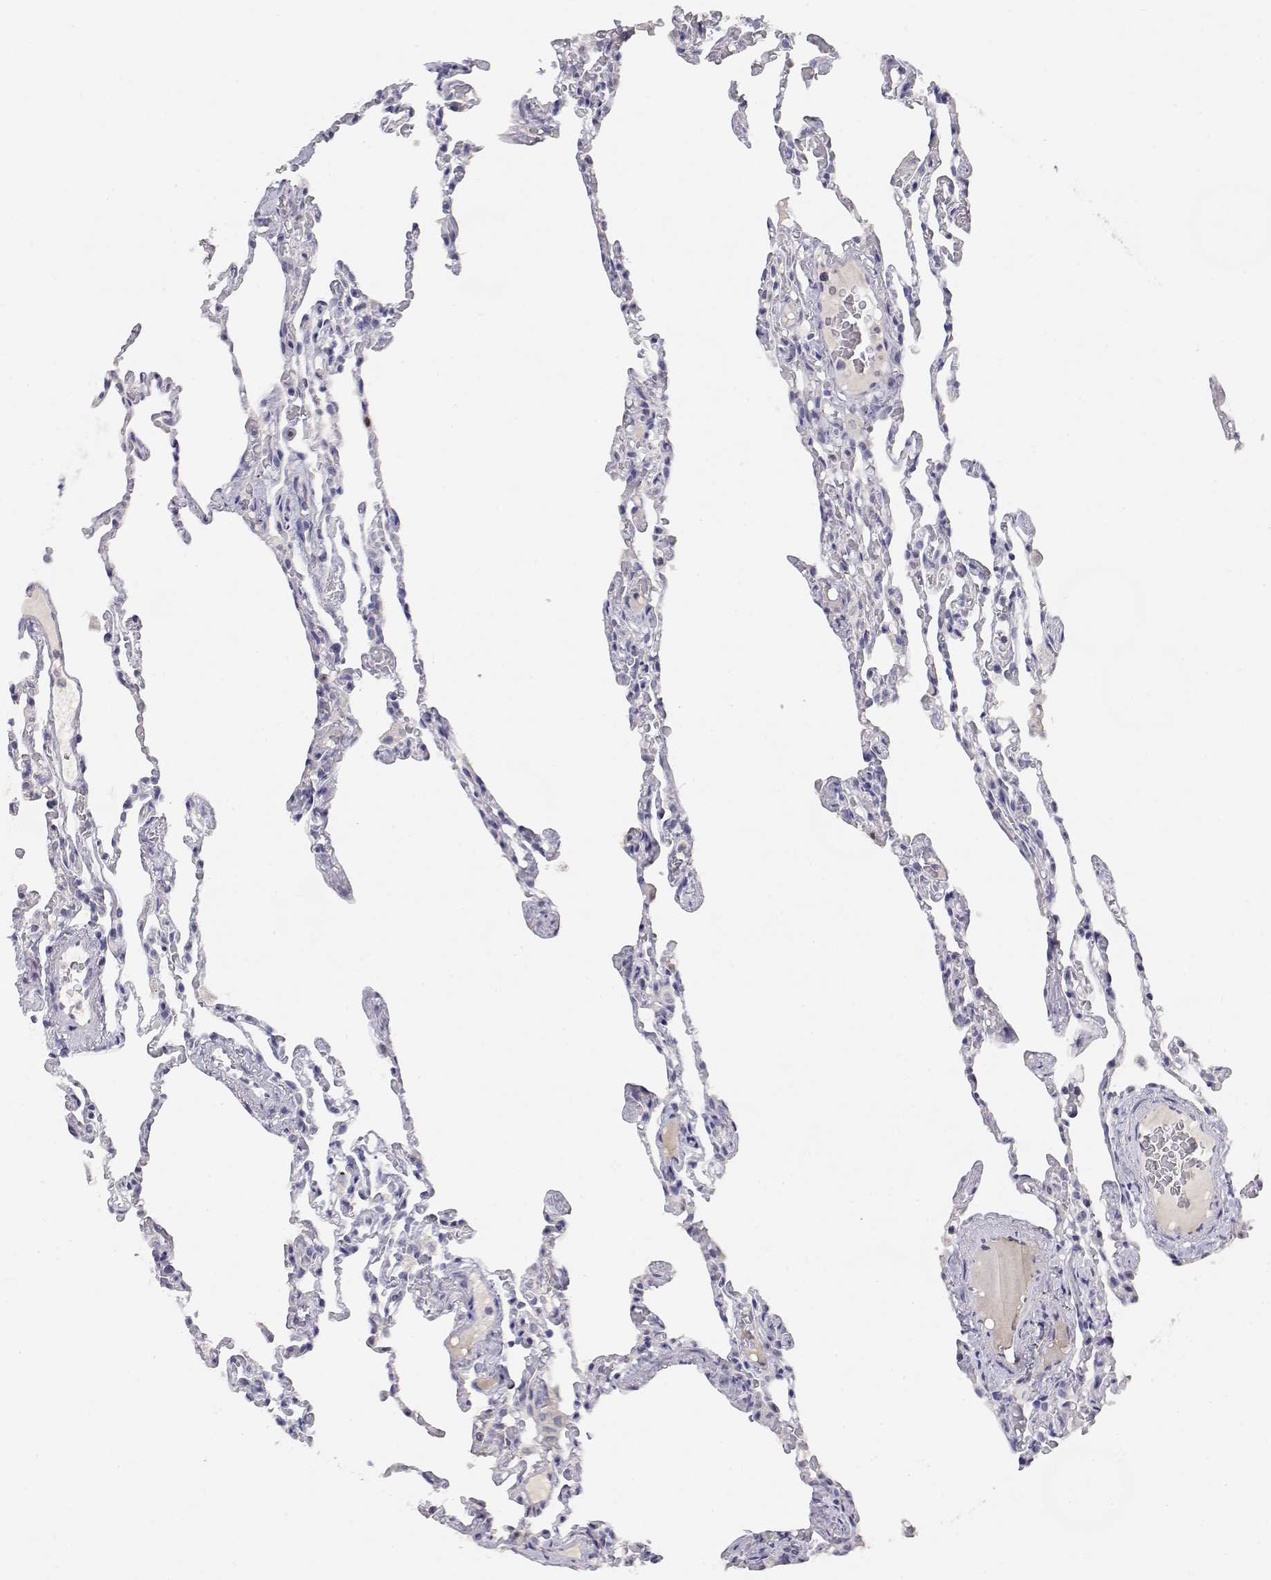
{"staining": {"intensity": "negative", "quantity": "none", "location": "none"}, "tissue": "lung", "cell_type": "Alveolar cells", "image_type": "normal", "snomed": [{"axis": "morphology", "description": "Normal tissue, NOS"}, {"axis": "topography", "description": "Lung"}], "caption": "Image shows no protein staining in alveolar cells of normal lung.", "gene": "ADA", "patient": {"sex": "female", "age": 43}}